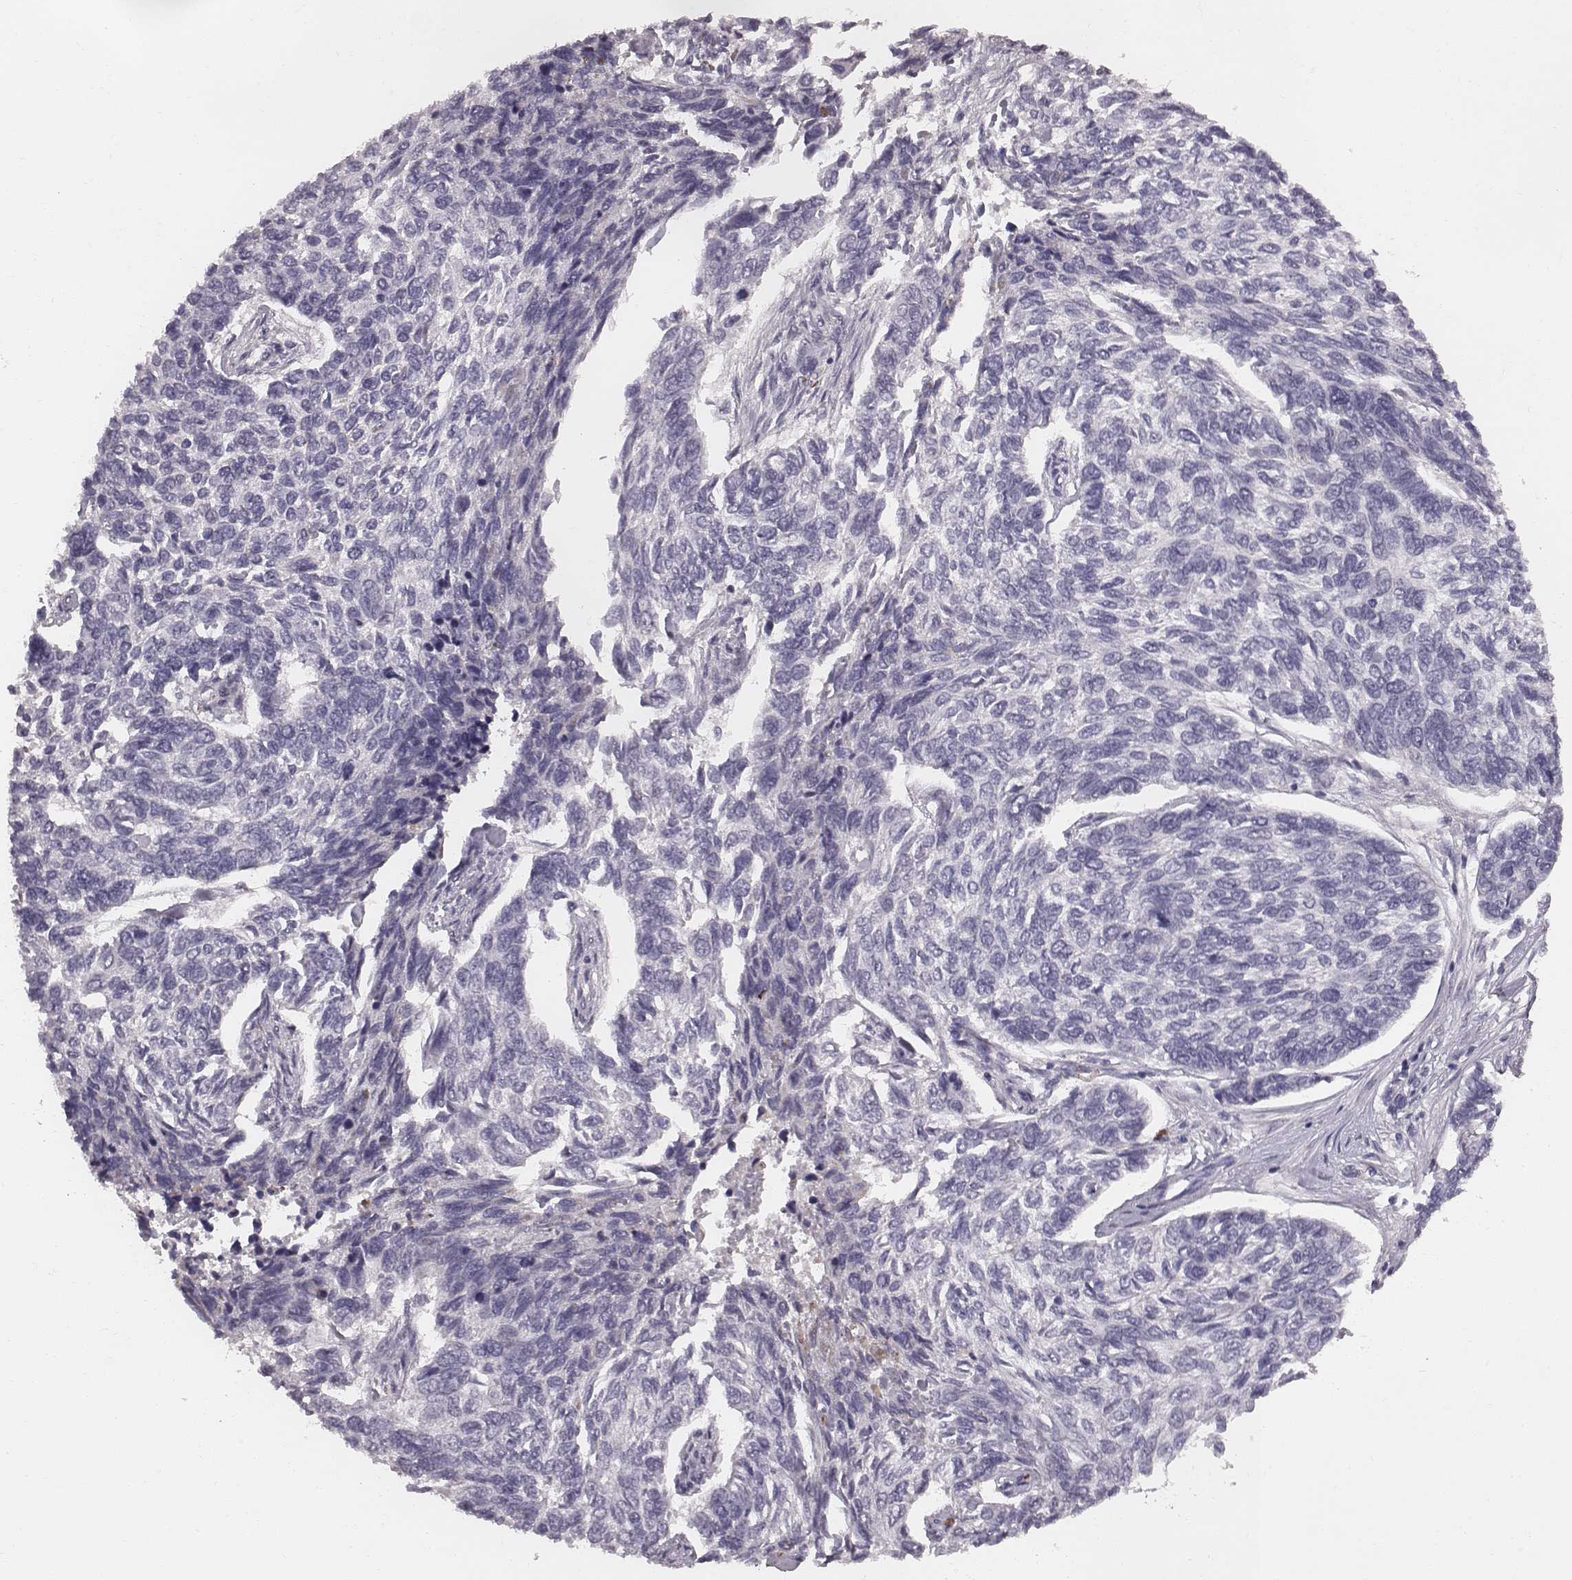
{"staining": {"intensity": "negative", "quantity": "none", "location": "none"}, "tissue": "skin cancer", "cell_type": "Tumor cells", "image_type": "cancer", "snomed": [{"axis": "morphology", "description": "Basal cell carcinoma"}, {"axis": "topography", "description": "Skin"}], "caption": "Immunohistochemistry image of skin cancer (basal cell carcinoma) stained for a protein (brown), which exhibits no expression in tumor cells.", "gene": "CFTR", "patient": {"sex": "female", "age": 65}}